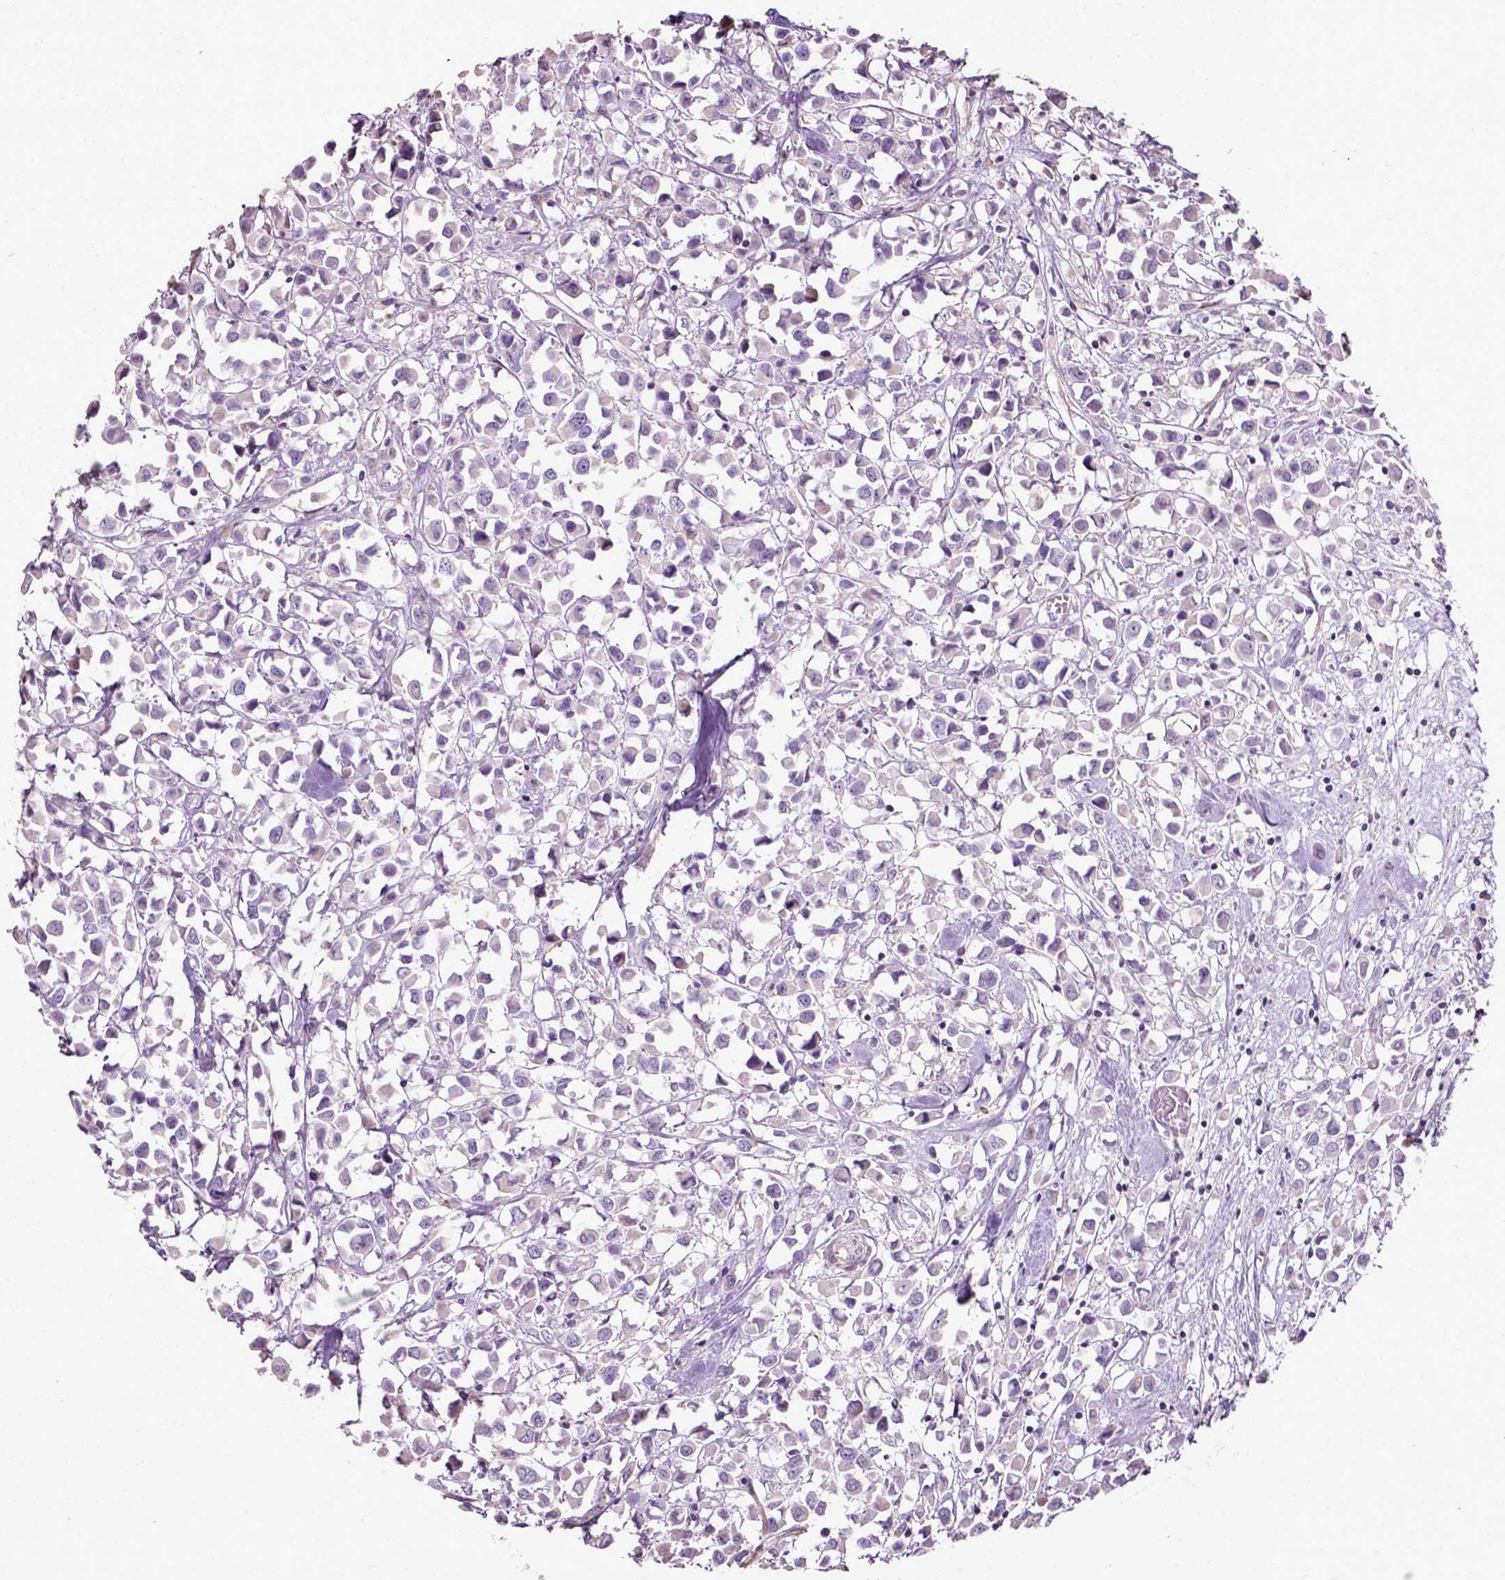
{"staining": {"intensity": "negative", "quantity": "none", "location": "none"}, "tissue": "breast cancer", "cell_type": "Tumor cells", "image_type": "cancer", "snomed": [{"axis": "morphology", "description": "Duct carcinoma"}, {"axis": "topography", "description": "Breast"}], "caption": "The photomicrograph exhibits no significant expression in tumor cells of breast cancer (invasive ductal carcinoma).", "gene": "PKP3", "patient": {"sex": "female", "age": 61}}